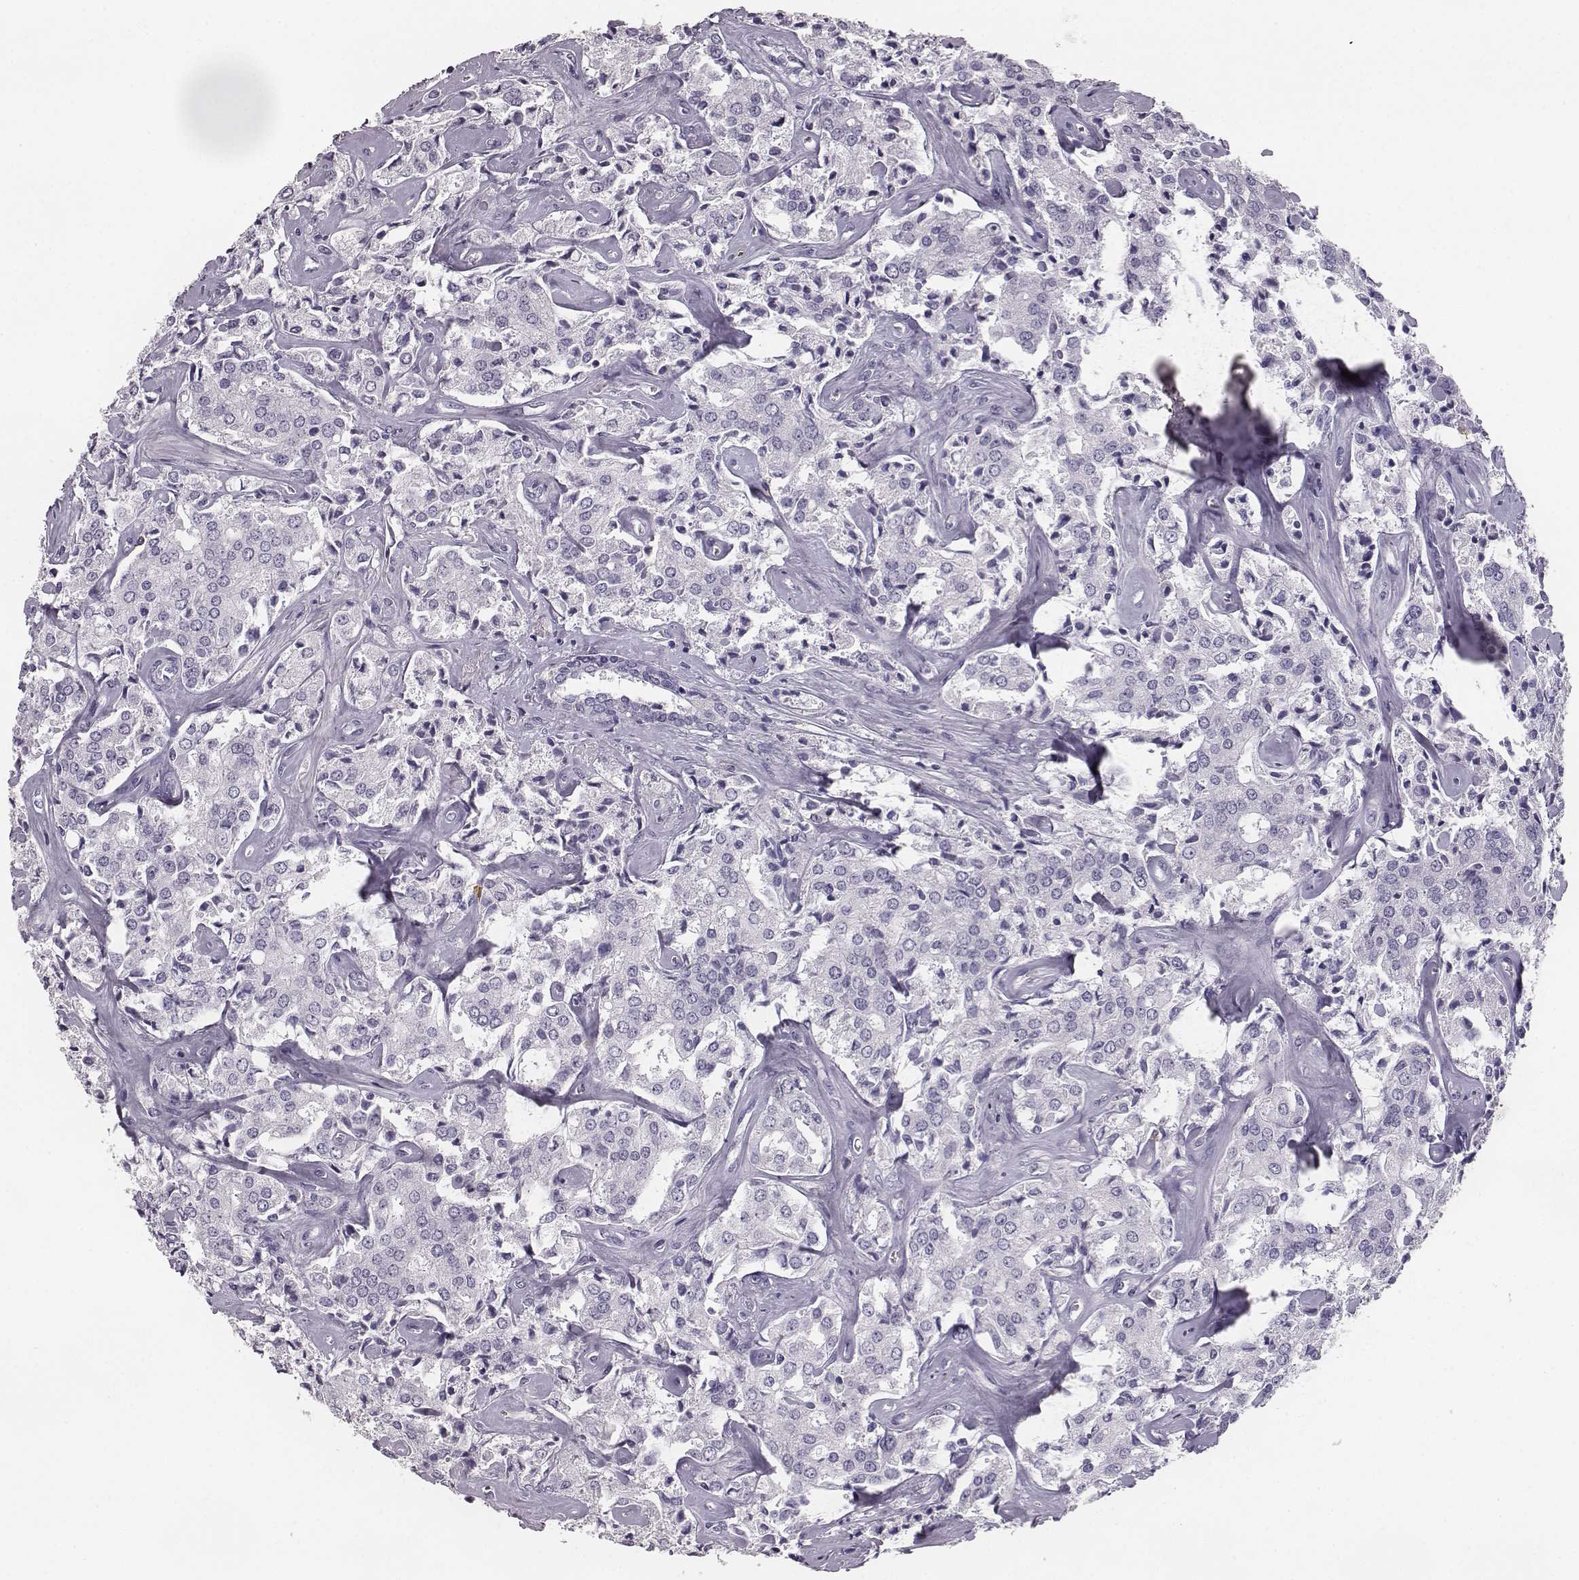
{"staining": {"intensity": "negative", "quantity": "none", "location": "none"}, "tissue": "prostate cancer", "cell_type": "Tumor cells", "image_type": "cancer", "snomed": [{"axis": "morphology", "description": "Adenocarcinoma, NOS"}, {"axis": "topography", "description": "Prostate"}], "caption": "Adenocarcinoma (prostate) stained for a protein using immunohistochemistry demonstrates no staining tumor cells.", "gene": "NPTXR", "patient": {"sex": "male", "age": 66}}